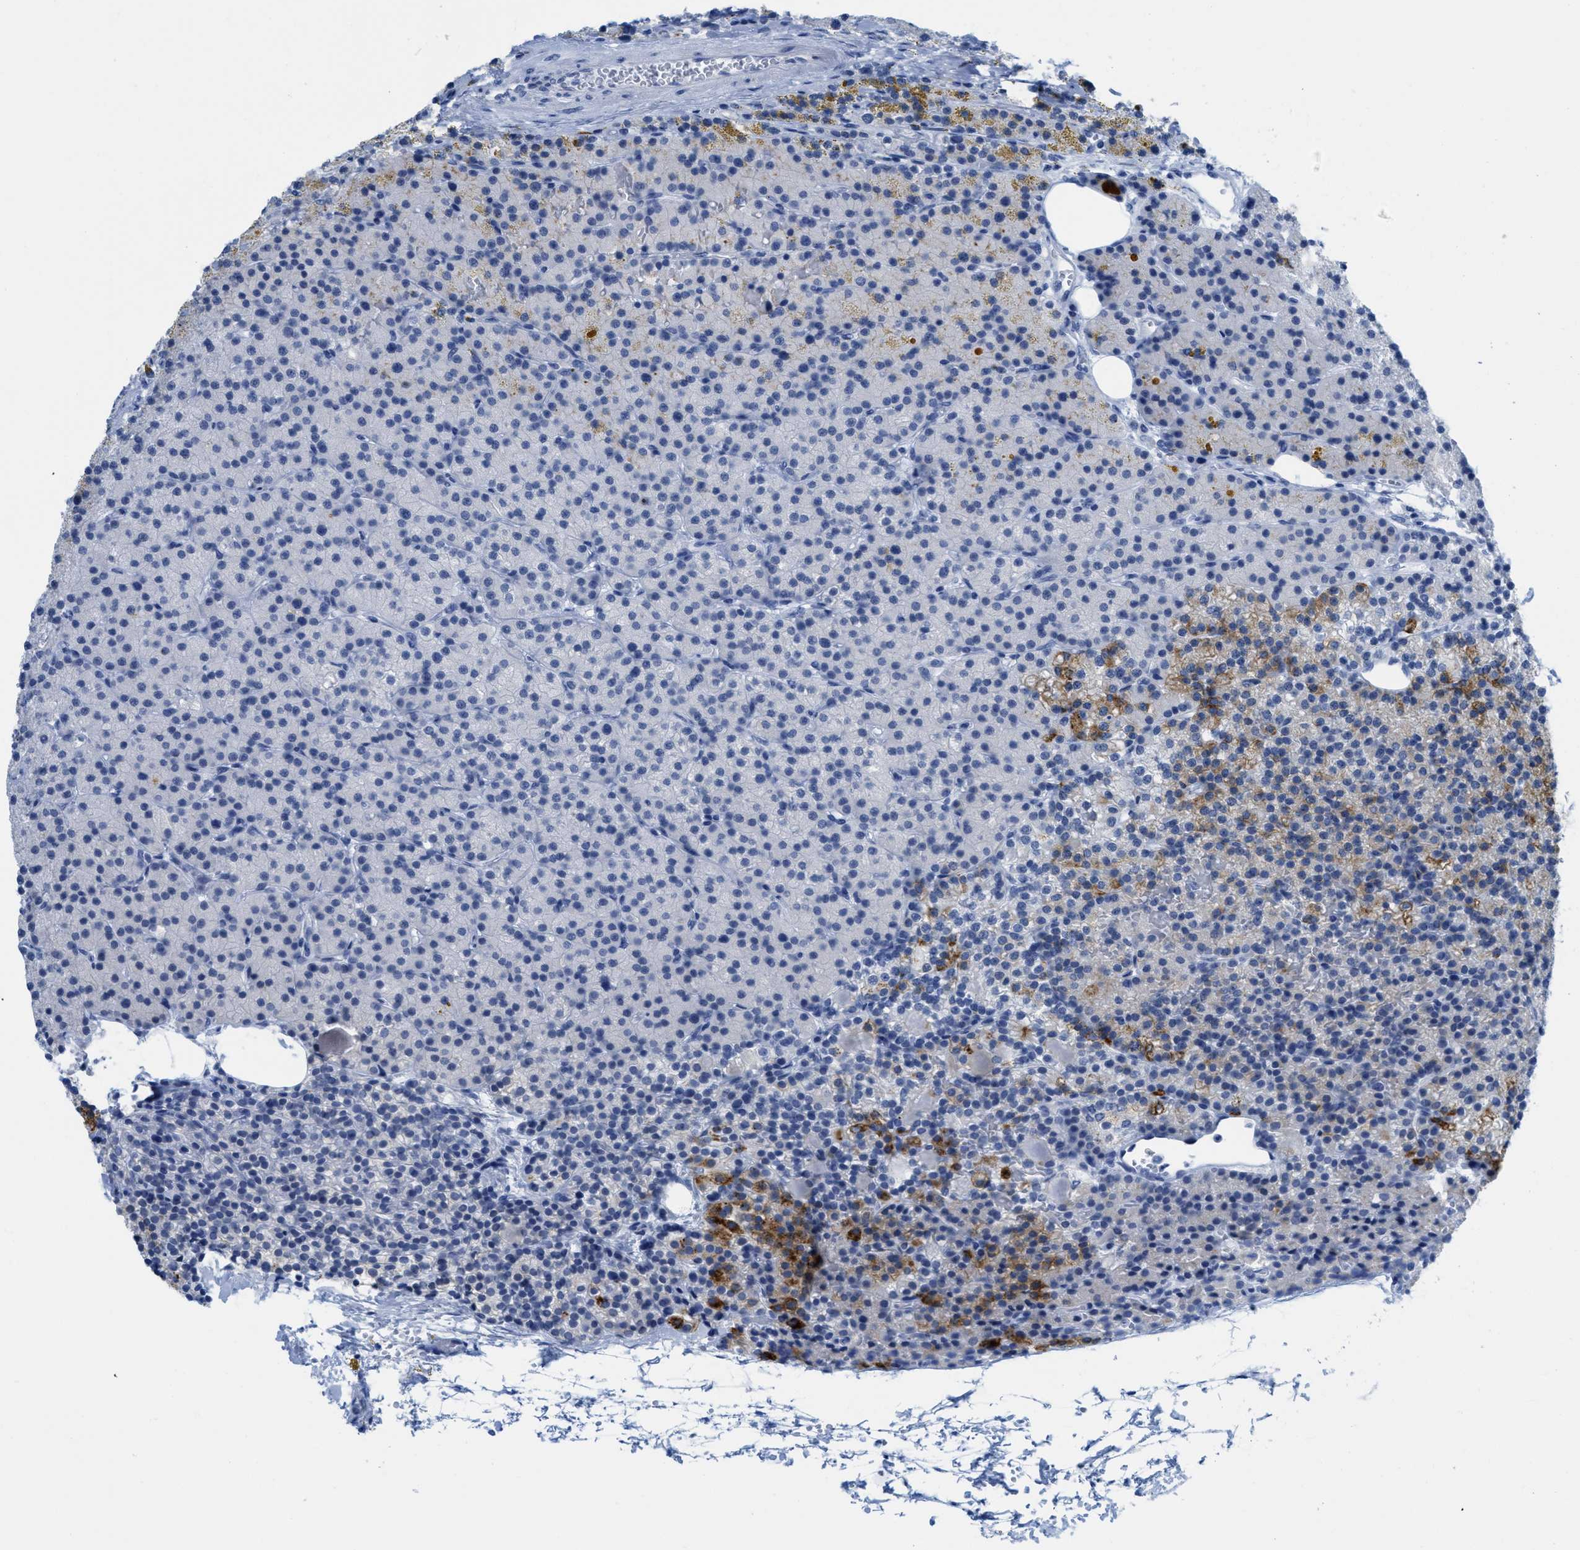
{"staining": {"intensity": "moderate", "quantity": "<25%", "location": "cytoplasmic/membranous"}, "tissue": "parathyroid gland", "cell_type": "Glandular cells", "image_type": "normal", "snomed": [{"axis": "morphology", "description": "Normal tissue, NOS"}, {"axis": "morphology", "description": "Adenoma, NOS"}, {"axis": "topography", "description": "Parathyroid gland"}], "caption": "Parathyroid gland stained with IHC shows moderate cytoplasmic/membranous expression in approximately <25% of glandular cells. The protein of interest is shown in brown color, while the nuclei are stained blue.", "gene": "WDR4", "patient": {"sex": "male", "age": 75}}